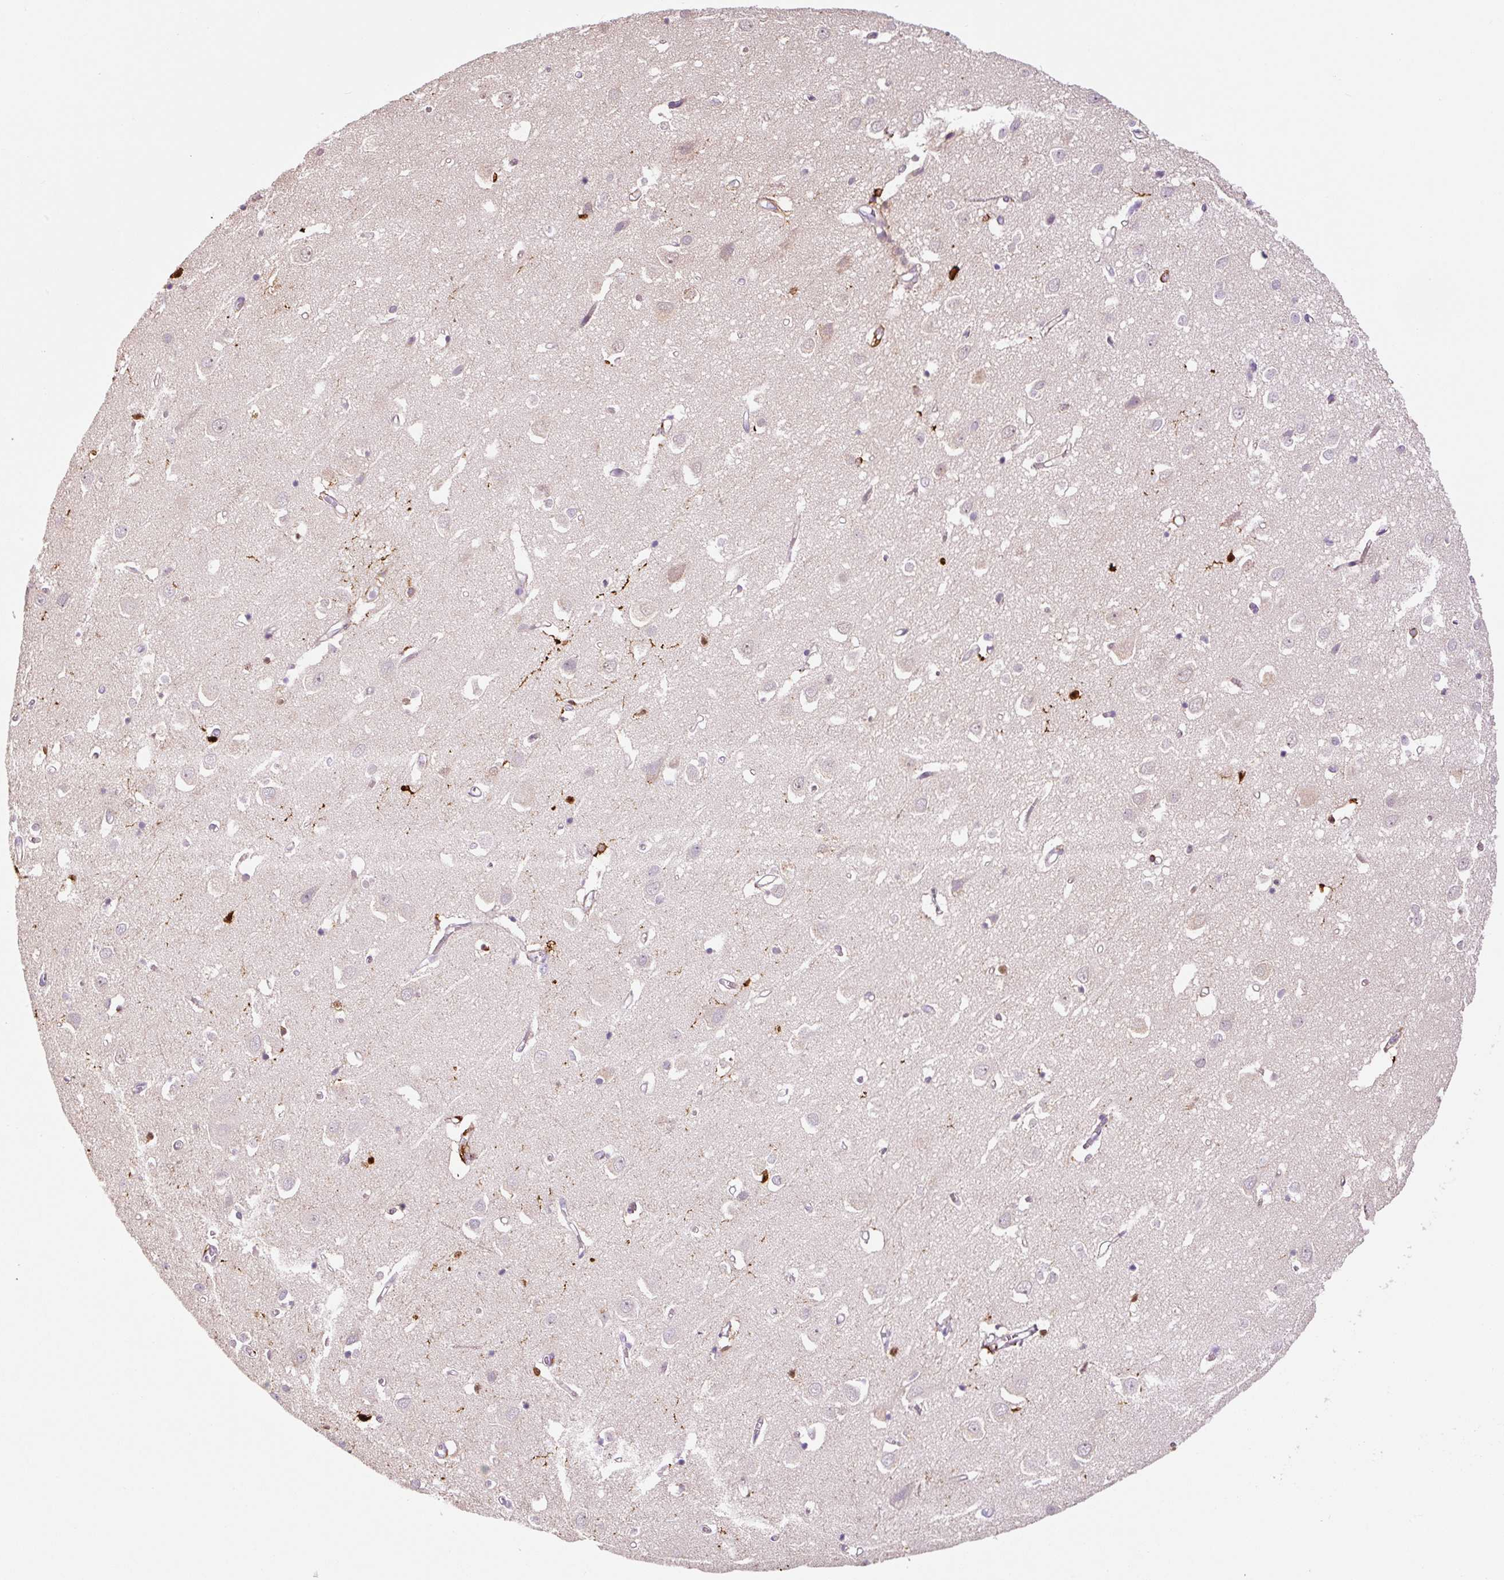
{"staining": {"intensity": "negative", "quantity": "none", "location": "none"}, "tissue": "cerebral cortex", "cell_type": "Endothelial cells", "image_type": "normal", "snomed": [{"axis": "morphology", "description": "Normal tissue, NOS"}, {"axis": "topography", "description": "Cerebral cortex"}], "caption": "Immunohistochemistry (IHC) photomicrograph of normal cerebral cortex: cerebral cortex stained with DAB (3,3'-diaminobenzidine) shows no significant protein staining in endothelial cells.", "gene": "FUT10", "patient": {"sex": "male", "age": 70}}